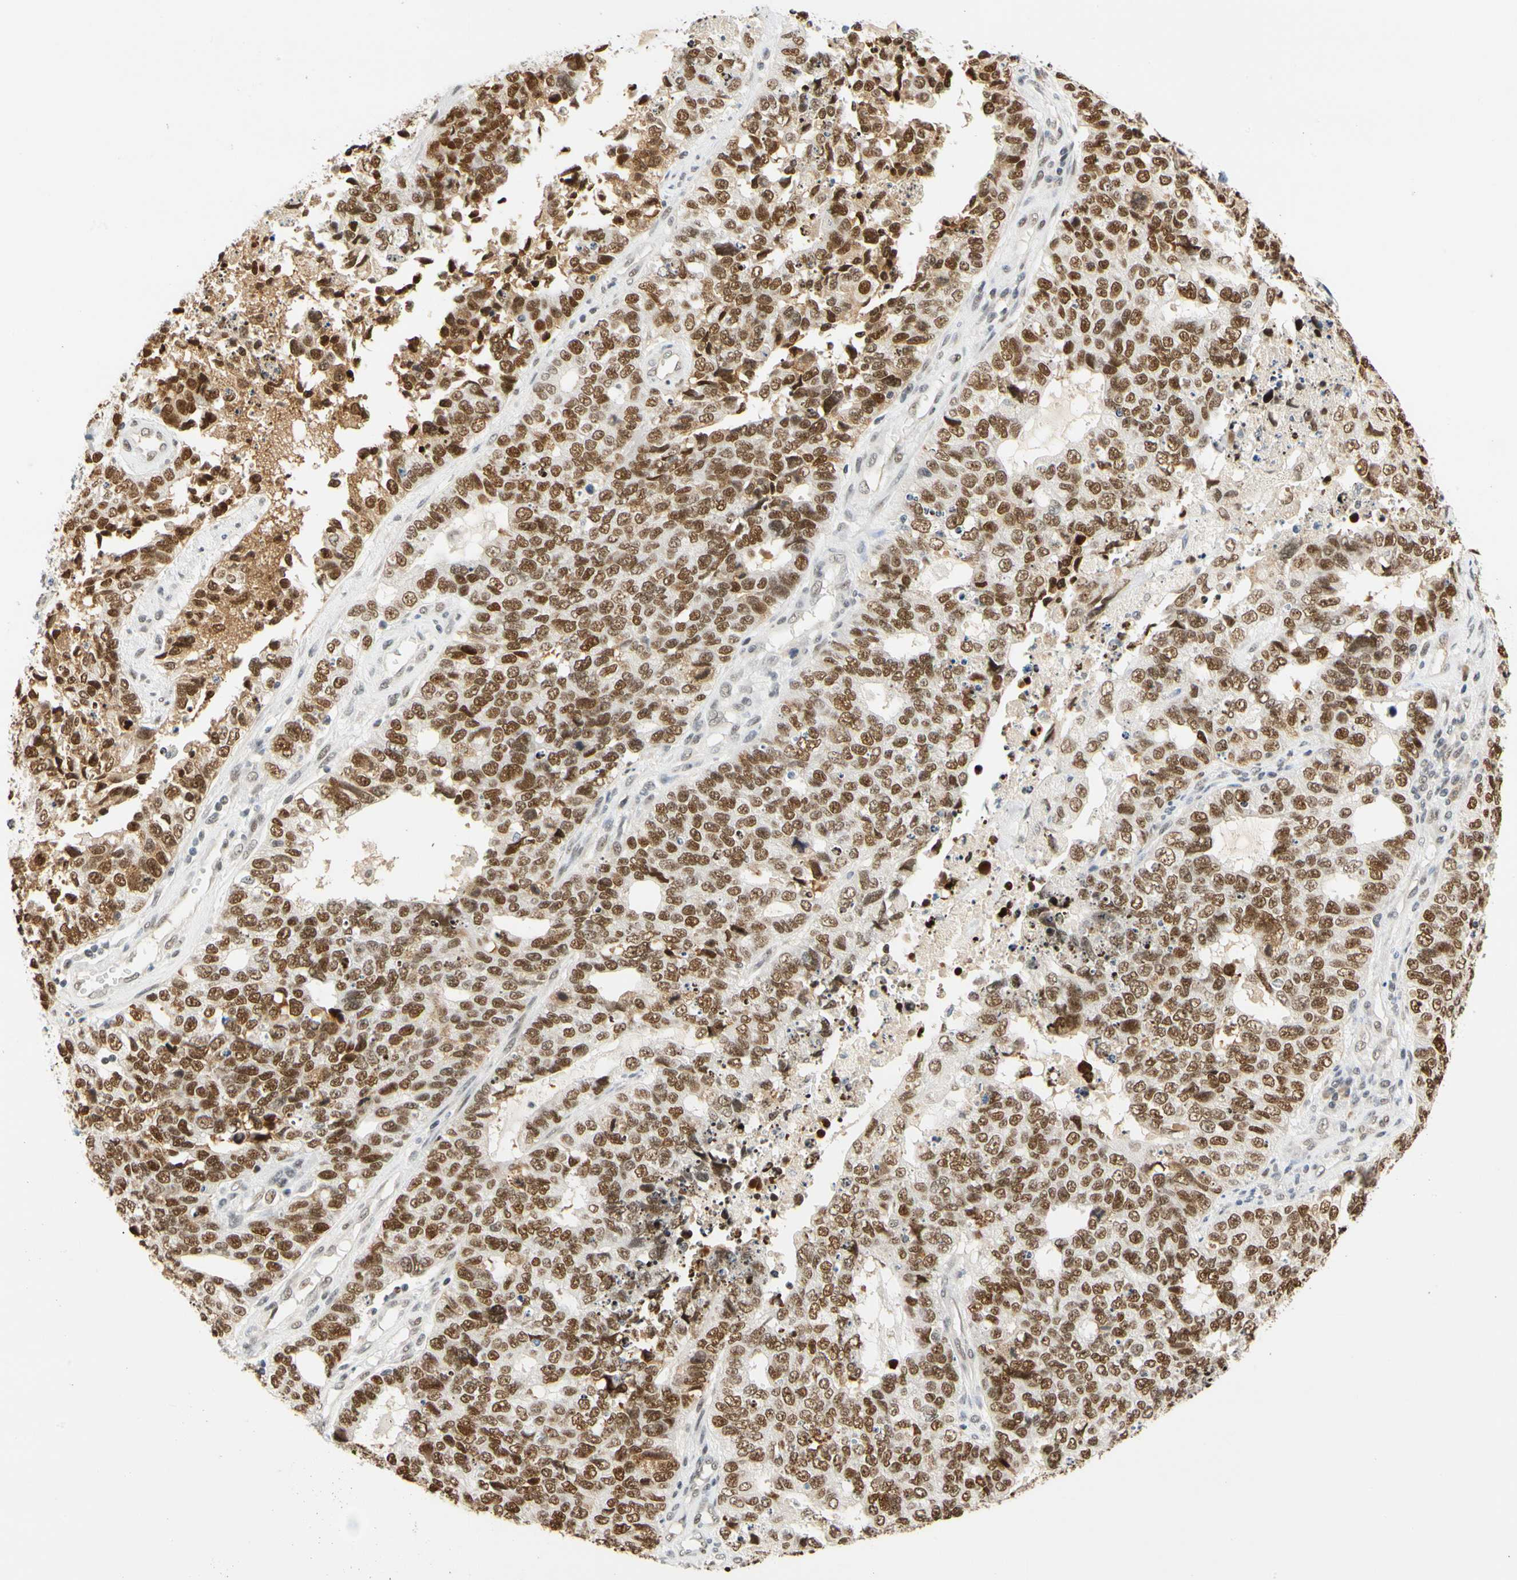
{"staining": {"intensity": "strong", "quantity": ">75%", "location": "nuclear"}, "tissue": "cervical cancer", "cell_type": "Tumor cells", "image_type": "cancer", "snomed": [{"axis": "morphology", "description": "Squamous cell carcinoma, NOS"}, {"axis": "topography", "description": "Cervix"}], "caption": "Immunohistochemical staining of squamous cell carcinoma (cervical) demonstrates high levels of strong nuclear protein staining in approximately >75% of tumor cells.", "gene": "ZSCAN16", "patient": {"sex": "female", "age": 63}}